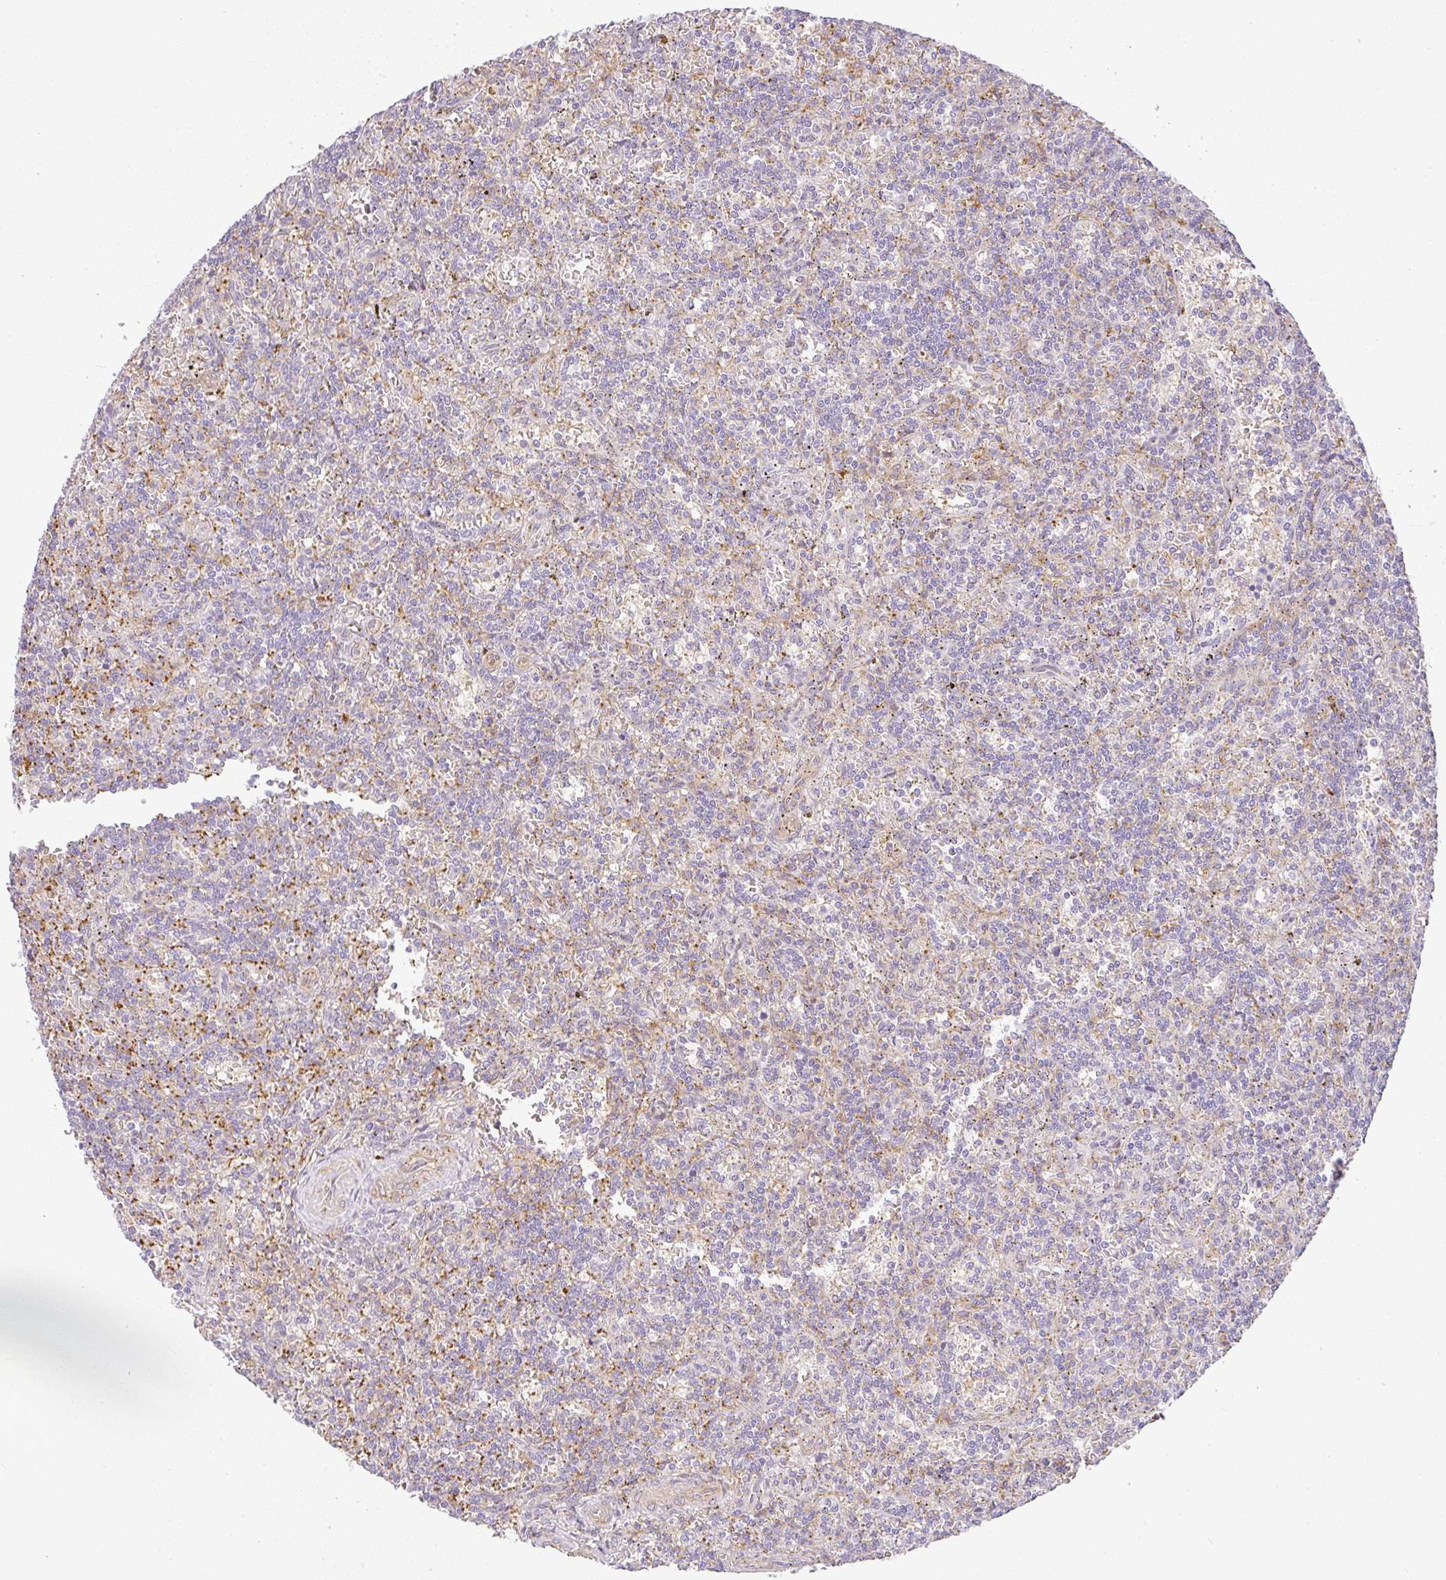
{"staining": {"intensity": "negative", "quantity": "none", "location": "none"}, "tissue": "lymphoma", "cell_type": "Tumor cells", "image_type": "cancer", "snomed": [{"axis": "morphology", "description": "Malignant lymphoma, non-Hodgkin's type, Low grade"}, {"axis": "topography", "description": "Spleen"}], "caption": "Histopathology image shows no significant protein positivity in tumor cells of lymphoma.", "gene": "SULF1", "patient": {"sex": "male", "age": 73}}